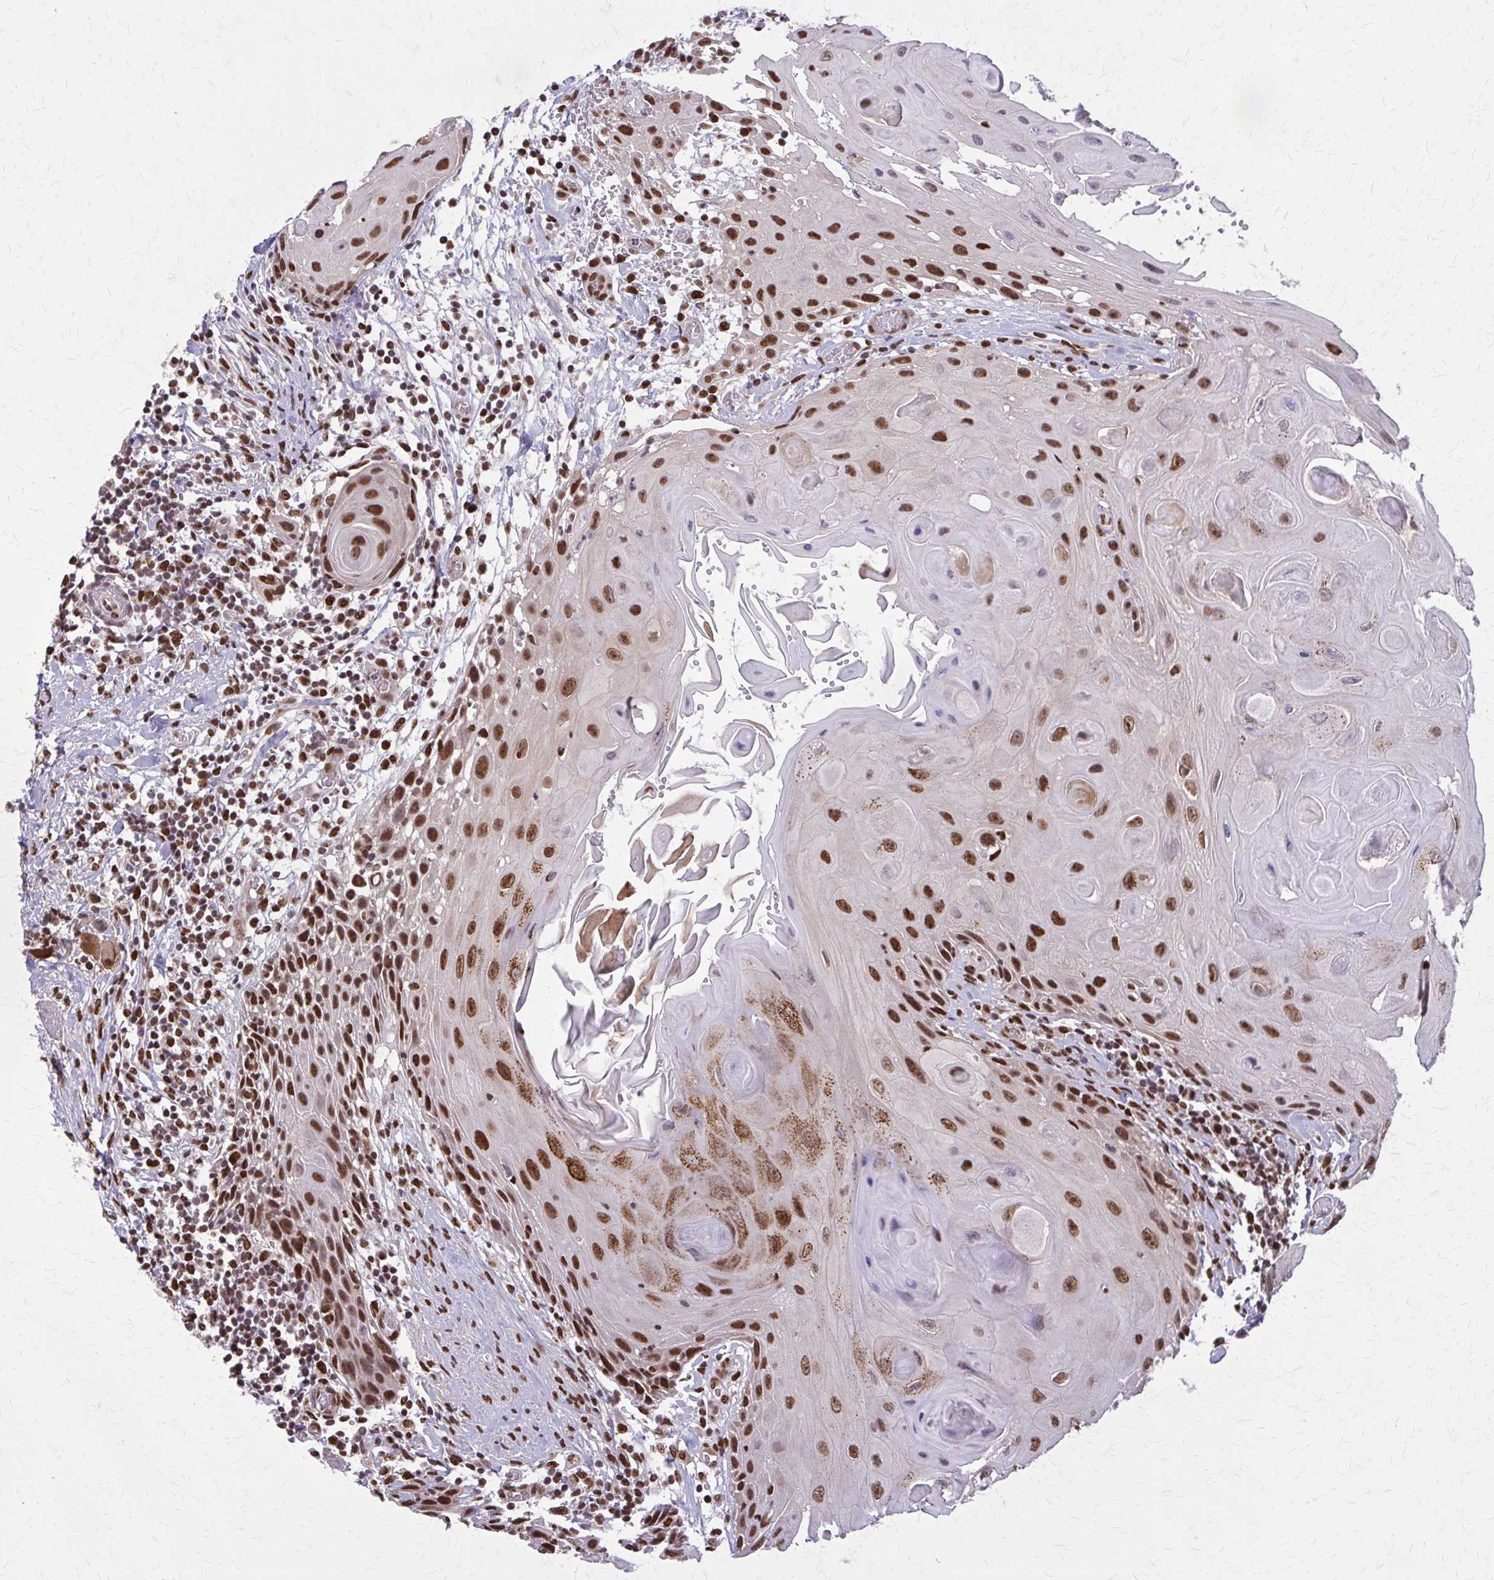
{"staining": {"intensity": "strong", "quantity": ">75%", "location": "nuclear"}, "tissue": "head and neck cancer", "cell_type": "Tumor cells", "image_type": "cancer", "snomed": [{"axis": "morphology", "description": "Squamous cell carcinoma, NOS"}, {"axis": "topography", "description": "Oral tissue"}, {"axis": "topography", "description": "Head-Neck"}], "caption": "An immunohistochemistry image of neoplastic tissue is shown. Protein staining in brown shows strong nuclear positivity in head and neck squamous cell carcinoma within tumor cells.", "gene": "TTF1", "patient": {"sex": "male", "age": 49}}